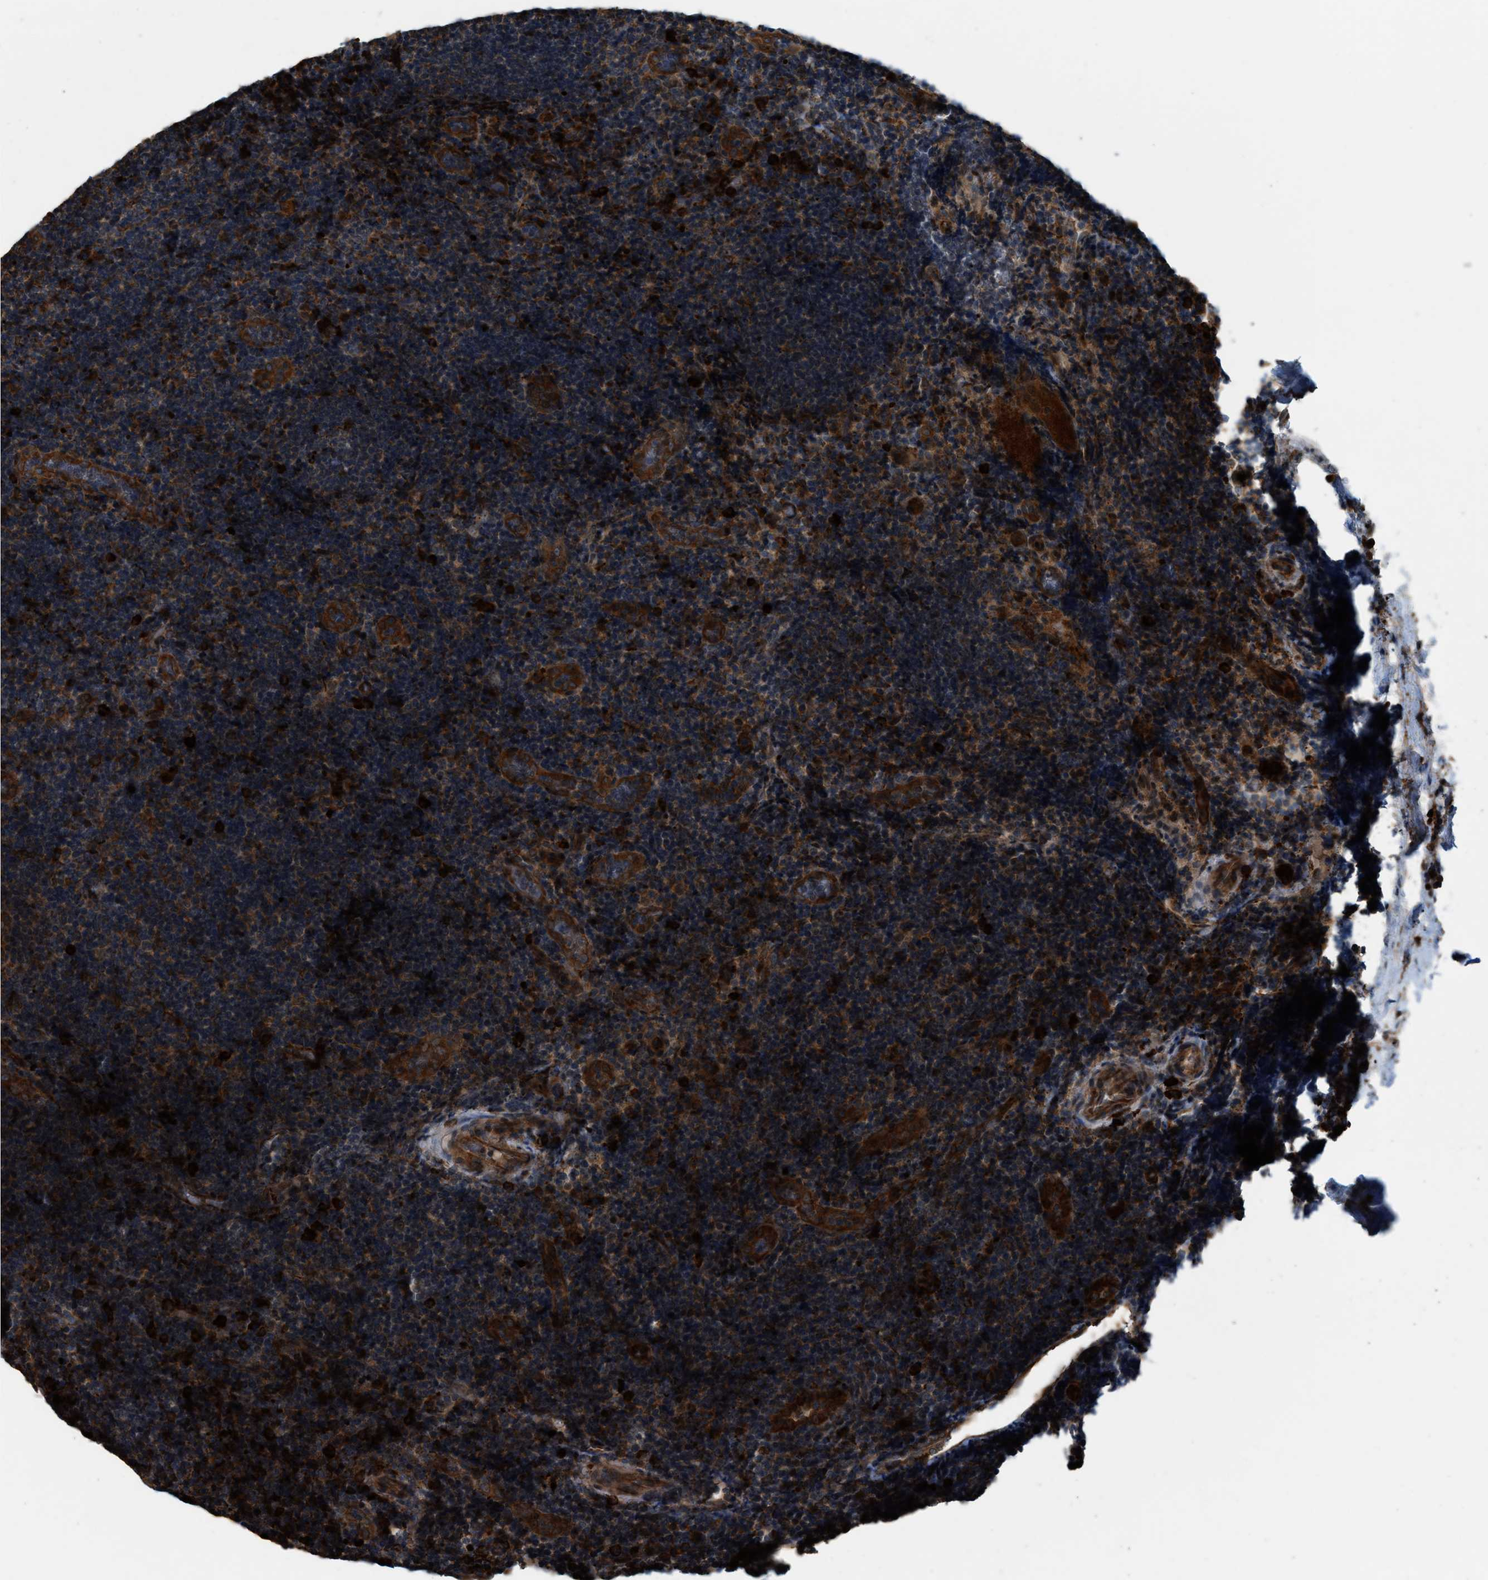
{"staining": {"intensity": "strong", "quantity": "<25%", "location": "cytoplasmic/membranous"}, "tissue": "lymphoma", "cell_type": "Tumor cells", "image_type": "cancer", "snomed": [{"axis": "morphology", "description": "Malignant lymphoma, non-Hodgkin's type, High grade"}, {"axis": "topography", "description": "Tonsil"}], "caption": "Immunohistochemistry image of human malignant lymphoma, non-Hodgkin's type (high-grade) stained for a protein (brown), which reveals medium levels of strong cytoplasmic/membranous expression in about <25% of tumor cells.", "gene": "BAIAP2L1", "patient": {"sex": "female", "age": 36}}